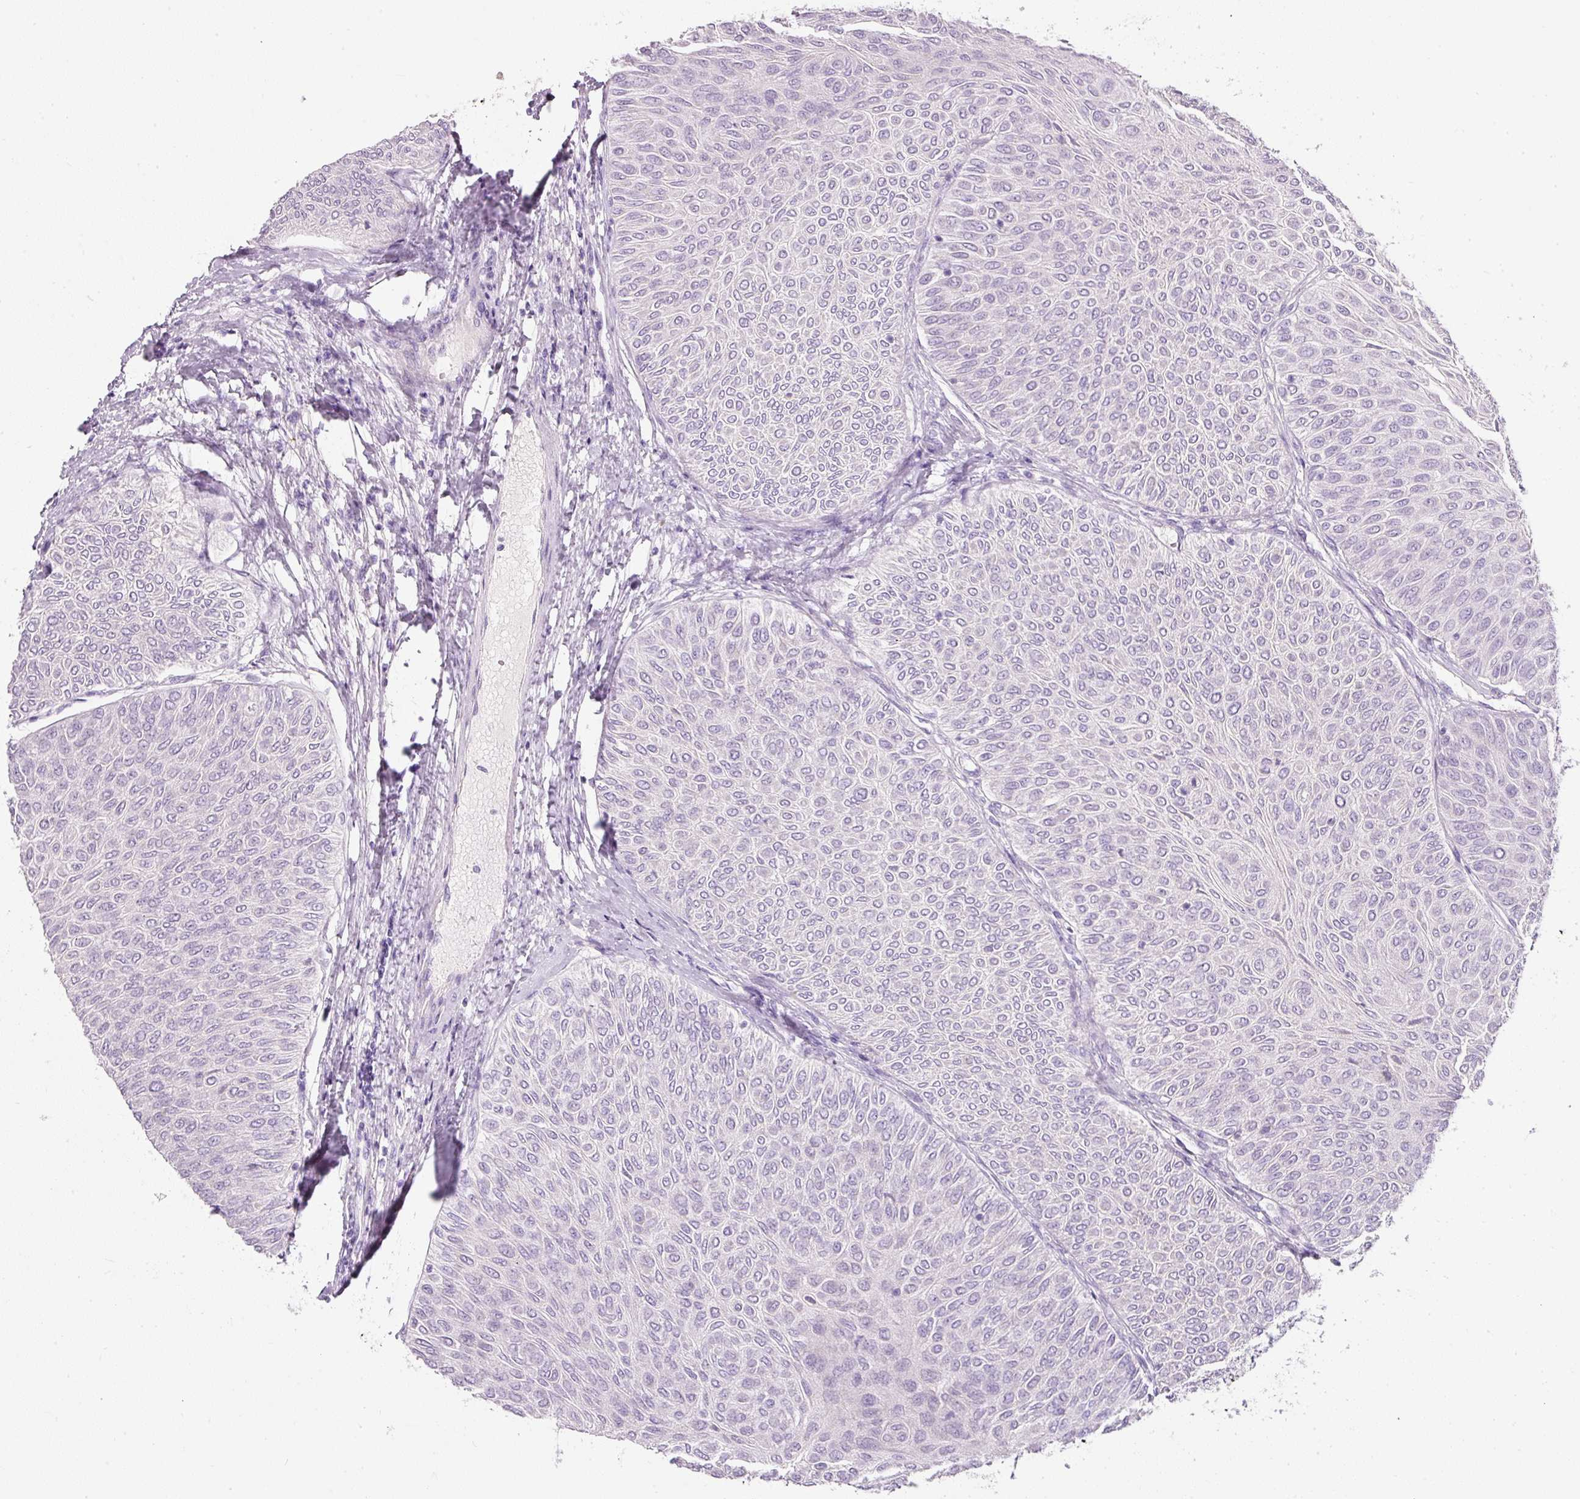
{"staining": {"intensity": "negative", "quantity": "none", "location": "none"}, "tissue": "urothelial cancer", "cell_type": "Tumor cells", "image_type": "cancer", "snomed": [{"axis": "morphology", "description": "Urothelial carcinoma, Low grade"}, {"axis": "topography", "description": "Urinary bladder"}], "caption": "Immunohistochemistry (IHC) image of urothelial cancer stained for a protein (brown), which shows no positivity in tumor cells. Brightfield microscopy of immunohistochemistry stained with DAB (brown) and hematoxylin (blue), captured at high magnification.", "gene": "DNM1", "patient": {"sex": "male", "age": 78}}